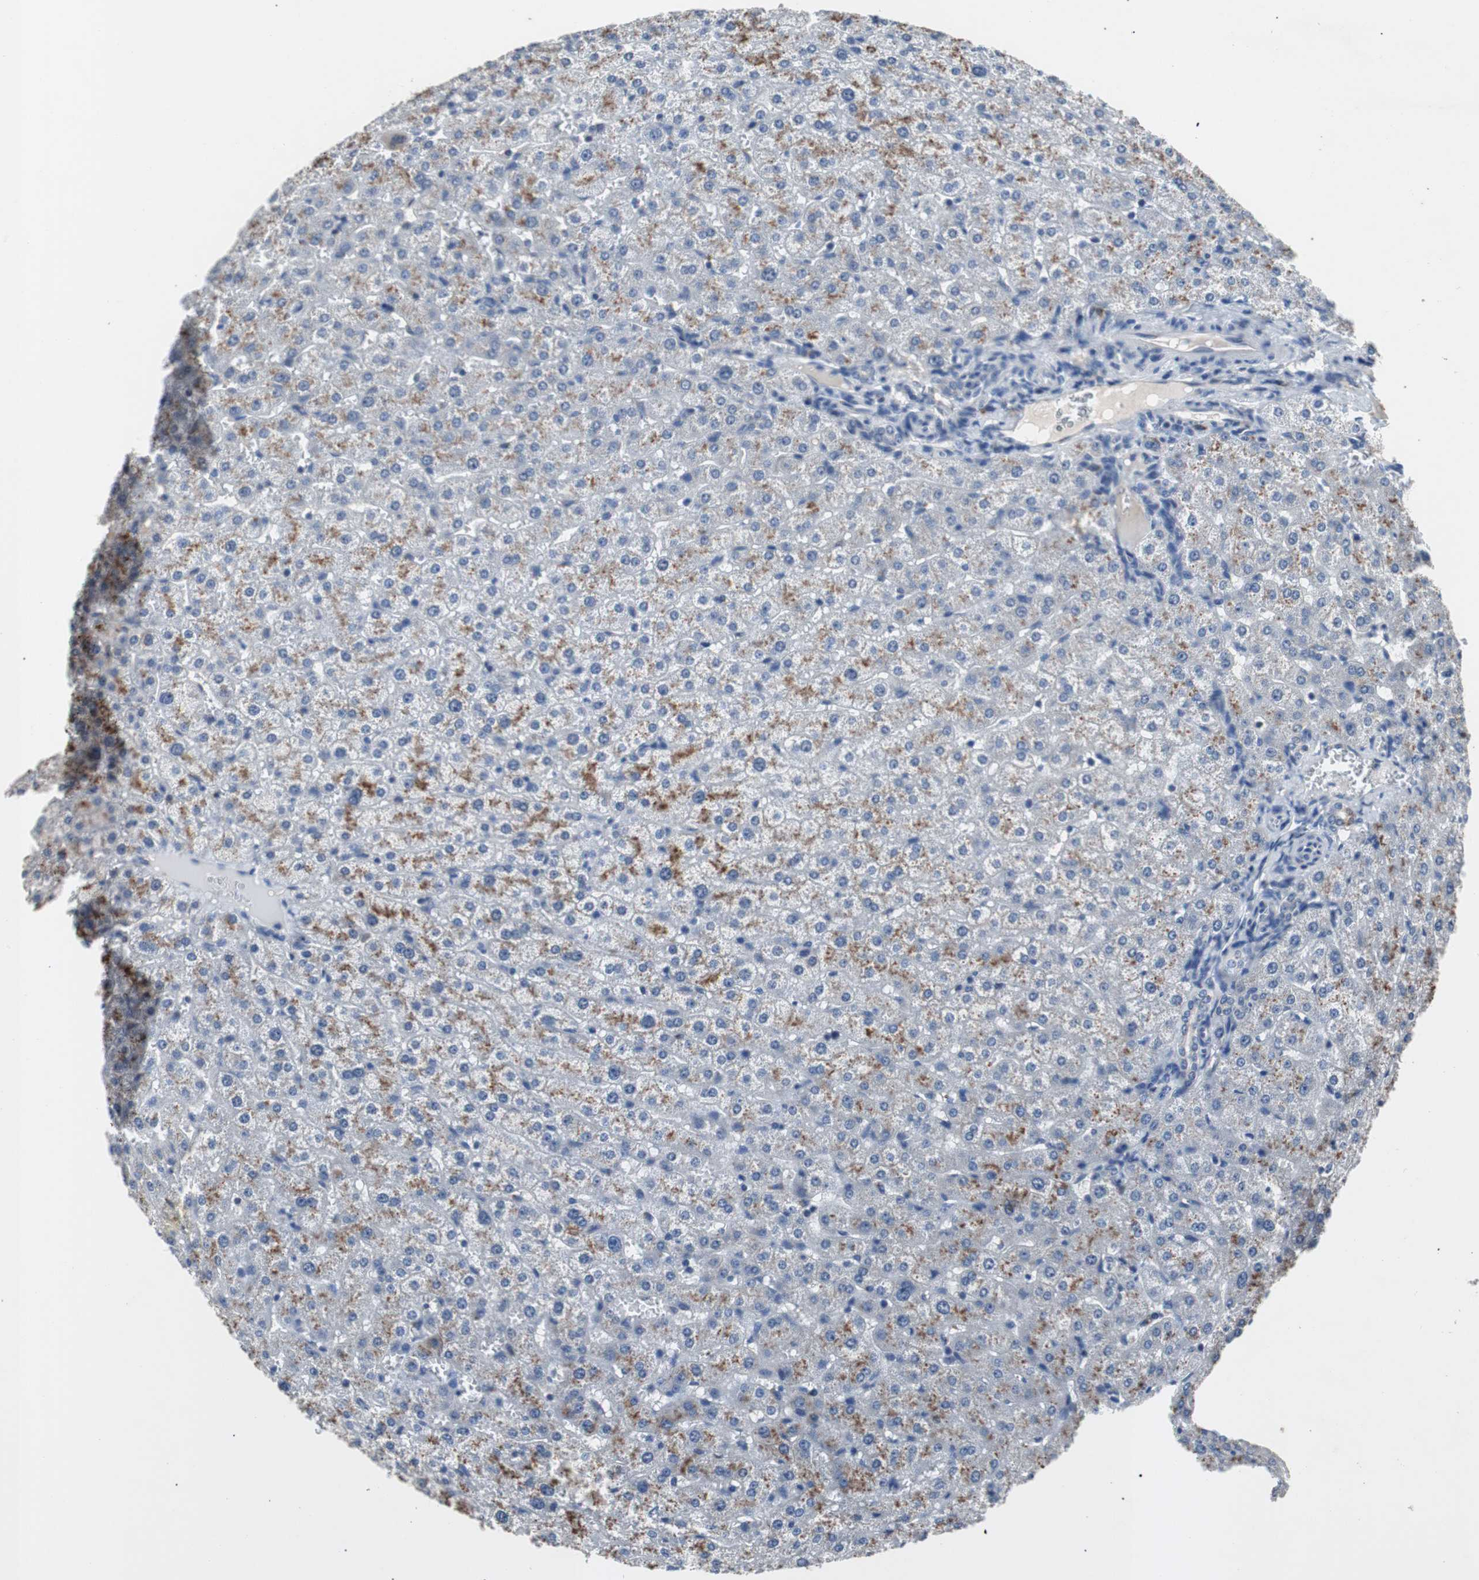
{"staining": {"intensity": "weak", "quantity": "25%-75%", "location": "cytoplasmic/membranous"}, "tissue": "liver", "cell_type": "Cholangiocytes", "image_type": "normal", "snomed": [{"axis": "morphology", "description": "Normal tissue, NOS"}, {"axis": "morphology", "description": "Fibrosis, NOS"}, {"axis": "topography", "description": "Liver"}], "caption": "Immunohistochemistry (DAB (3,3'-diaminobenzidine)) staining of benign liver displays weak cytoplasmic/membranous protein positivity in about 25%-75% of cholangiocytes. The staining is performed using DAB (3,3'-diaminobenzidine) brown chromogen to label protein expression. The nuclei are counter-stained blue using hematoxylin.", "gene": "PITRM1", "patient": {"sex": "female", "age": 29}}